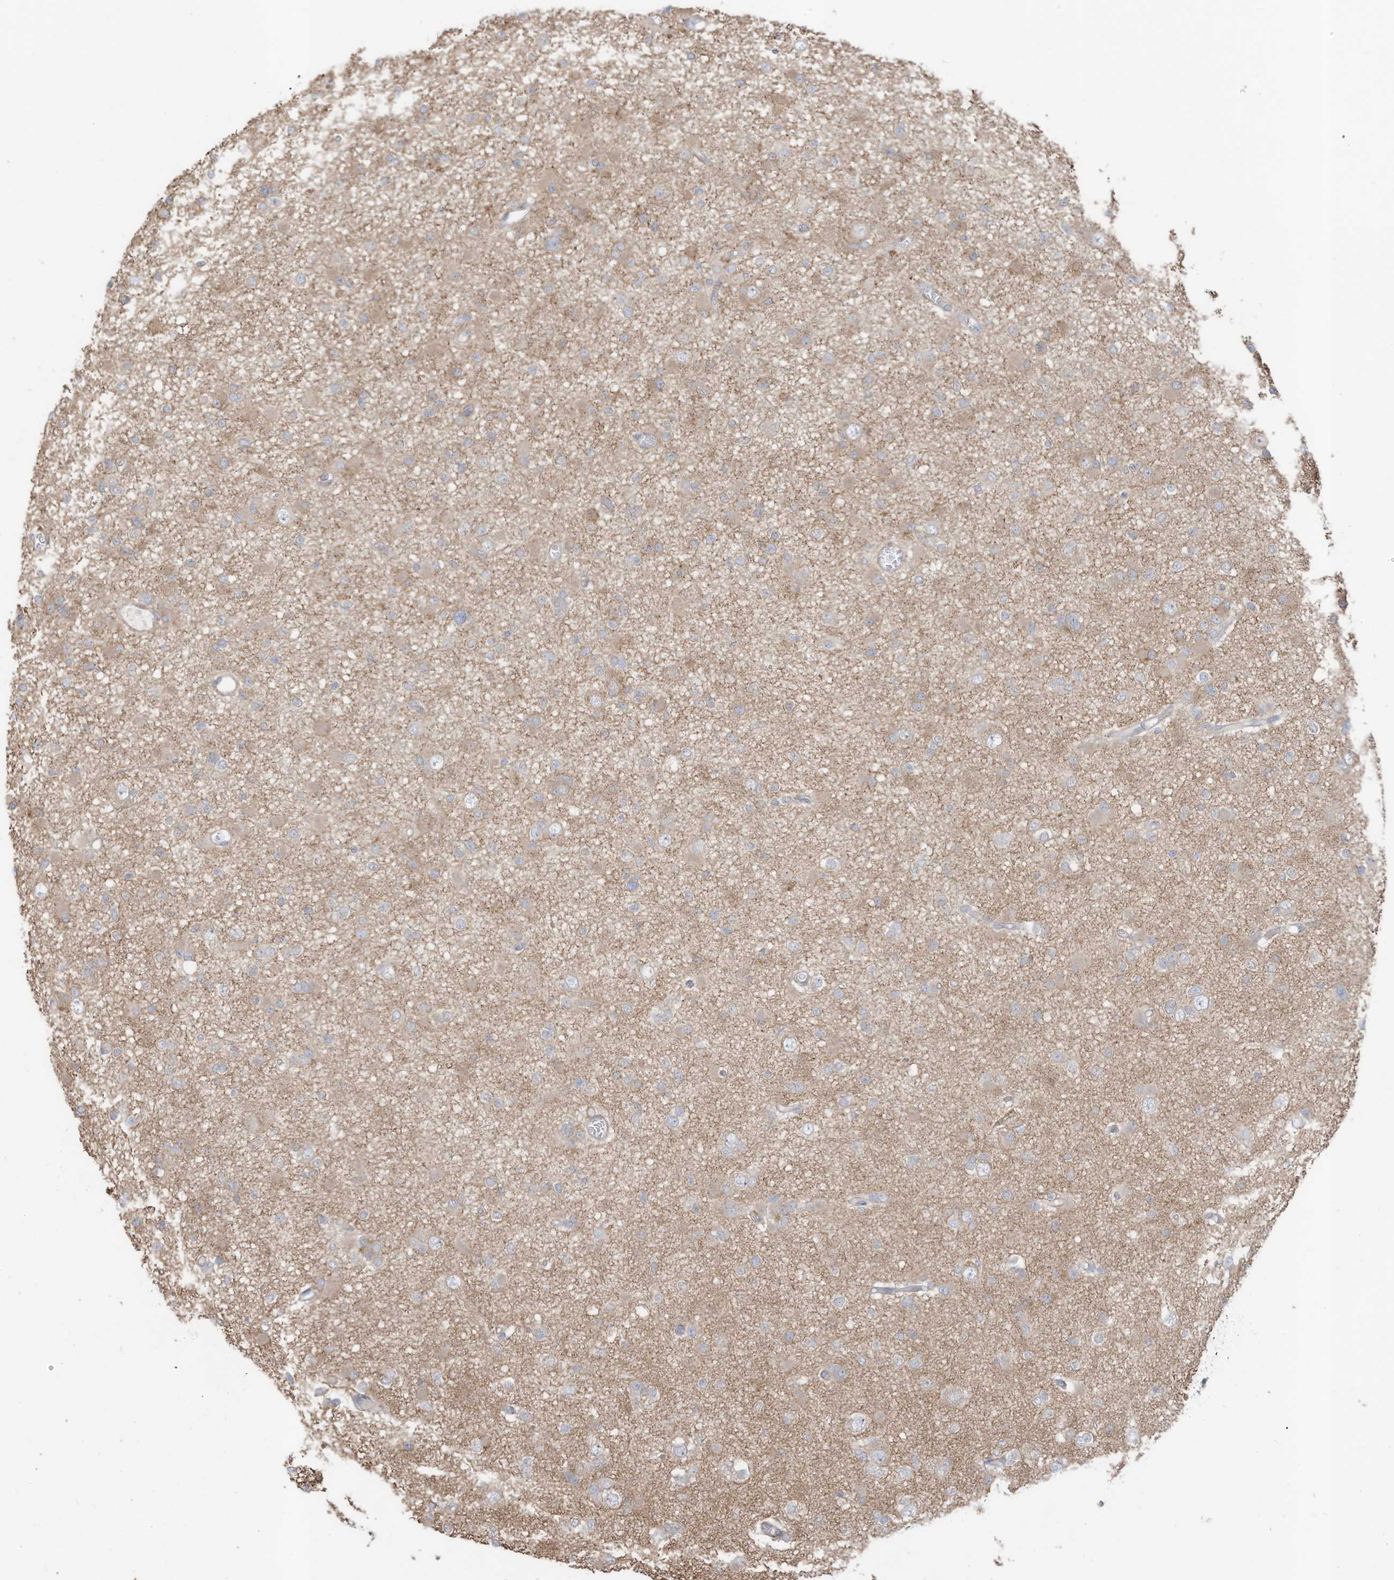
{"staining": {"intensity": "negative", "quantity": "none", "location": "none"}, "tissue": "glioma", "cell_type": "Tumor cells", "image_type": "cancer", "snomed": [{"axis": "morphology", "description": "Glioma, malignant, Low grade"}, {"axis": "topography", "description": "Brain"}], "caption": "This is an IHC histopathology image of human glioma. There is no expression in tumor cells.", "gene": "SLC17A7", "patient": {"sex": "female", "age": 22}}